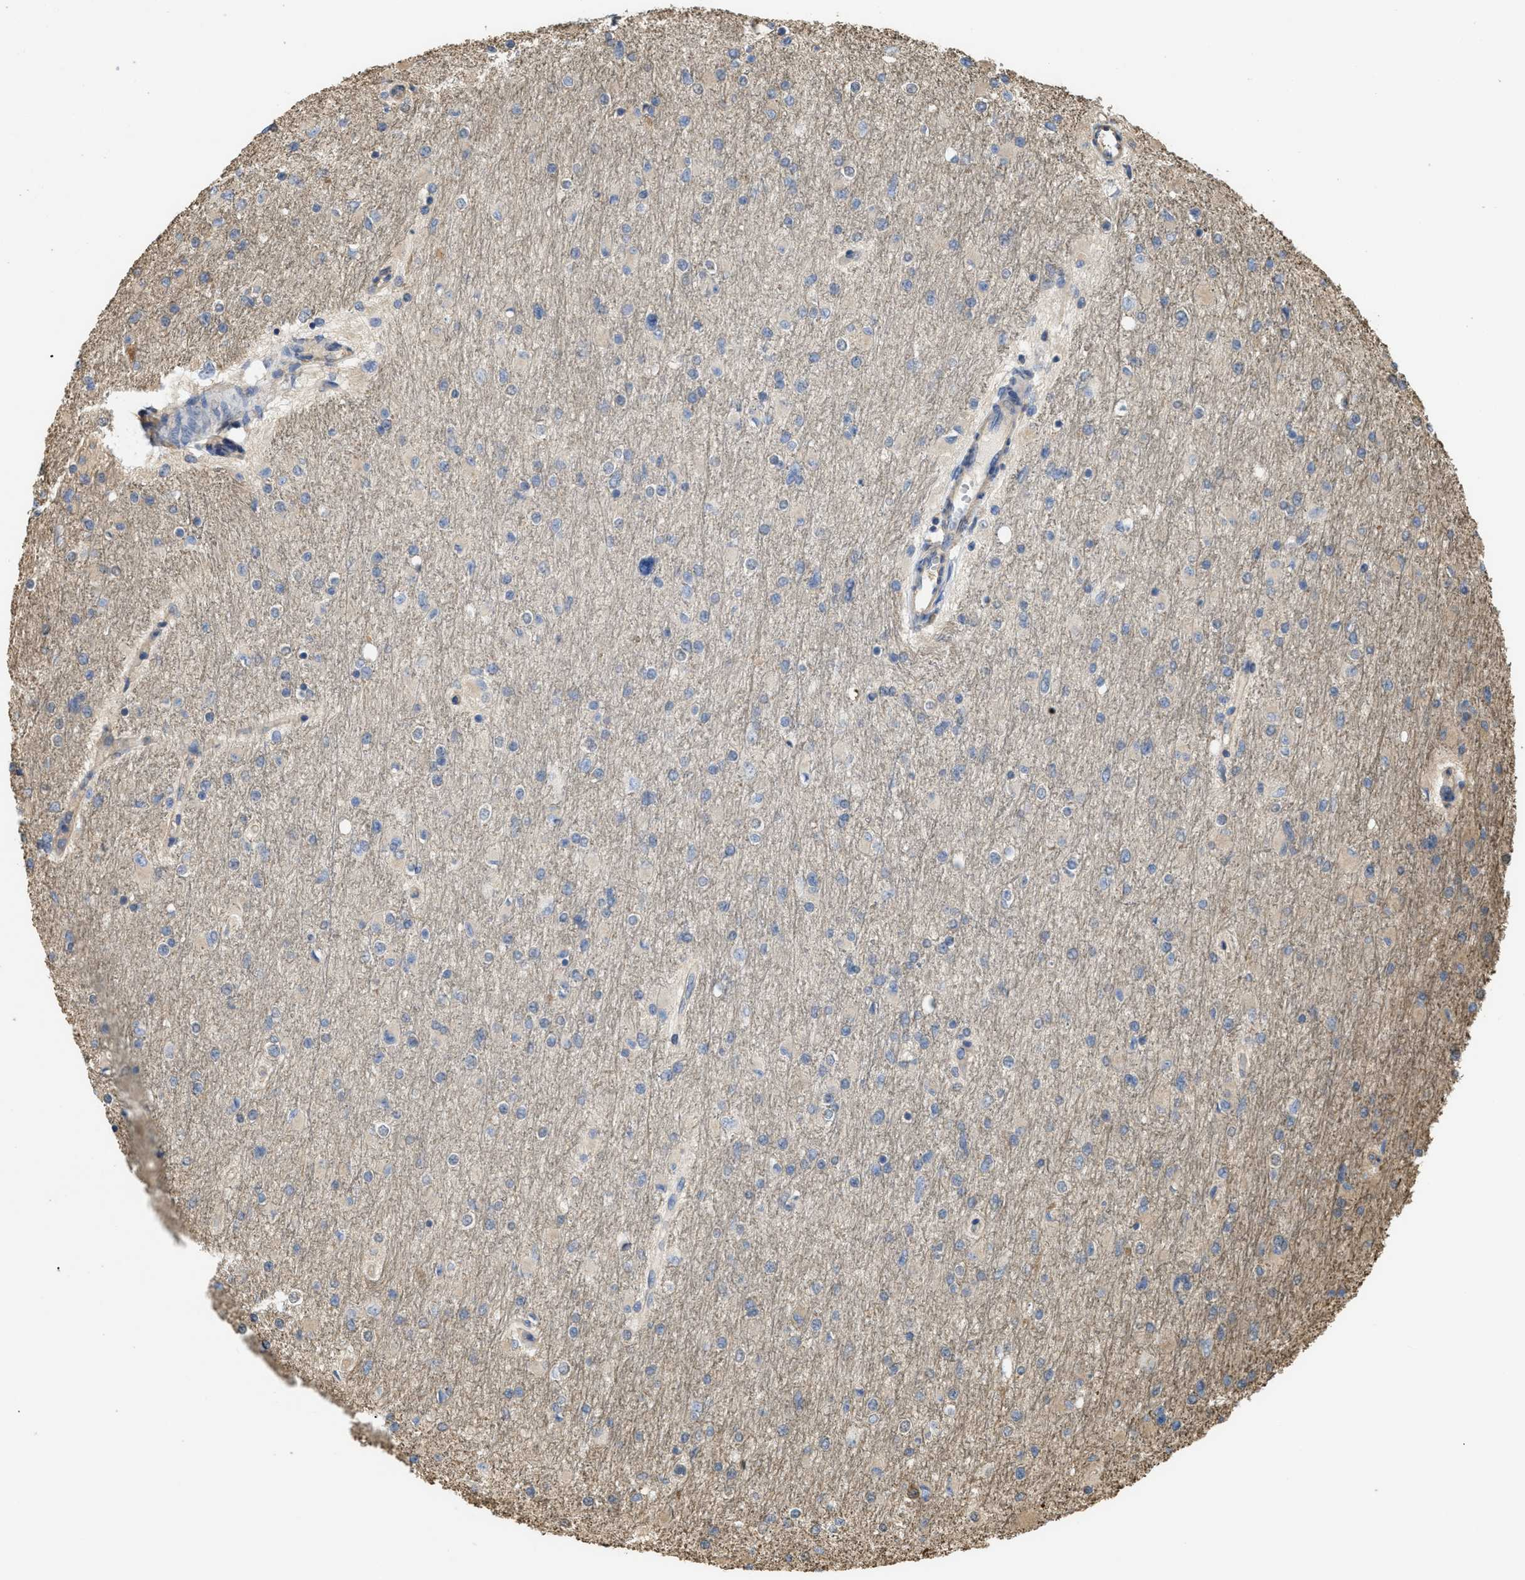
{"staining": {"intensity": "negative", "quantity": "none", "location": "none"}, "tissue": "glioma", "cell_type": "Tumor cells", "image_type": "cancer", "snomed": [{"axis": "morphology", "description": "Glioma, malignant, High grade"}, {"axis": "topography", "description": "Cerebral cortex"}], "caption": "This is an IHC histopathology image of malignant glioma (high-grade). There is no expression in tumor cells.", "gene": "CALM1", "patient": {"sex": "female", "age": 36}}